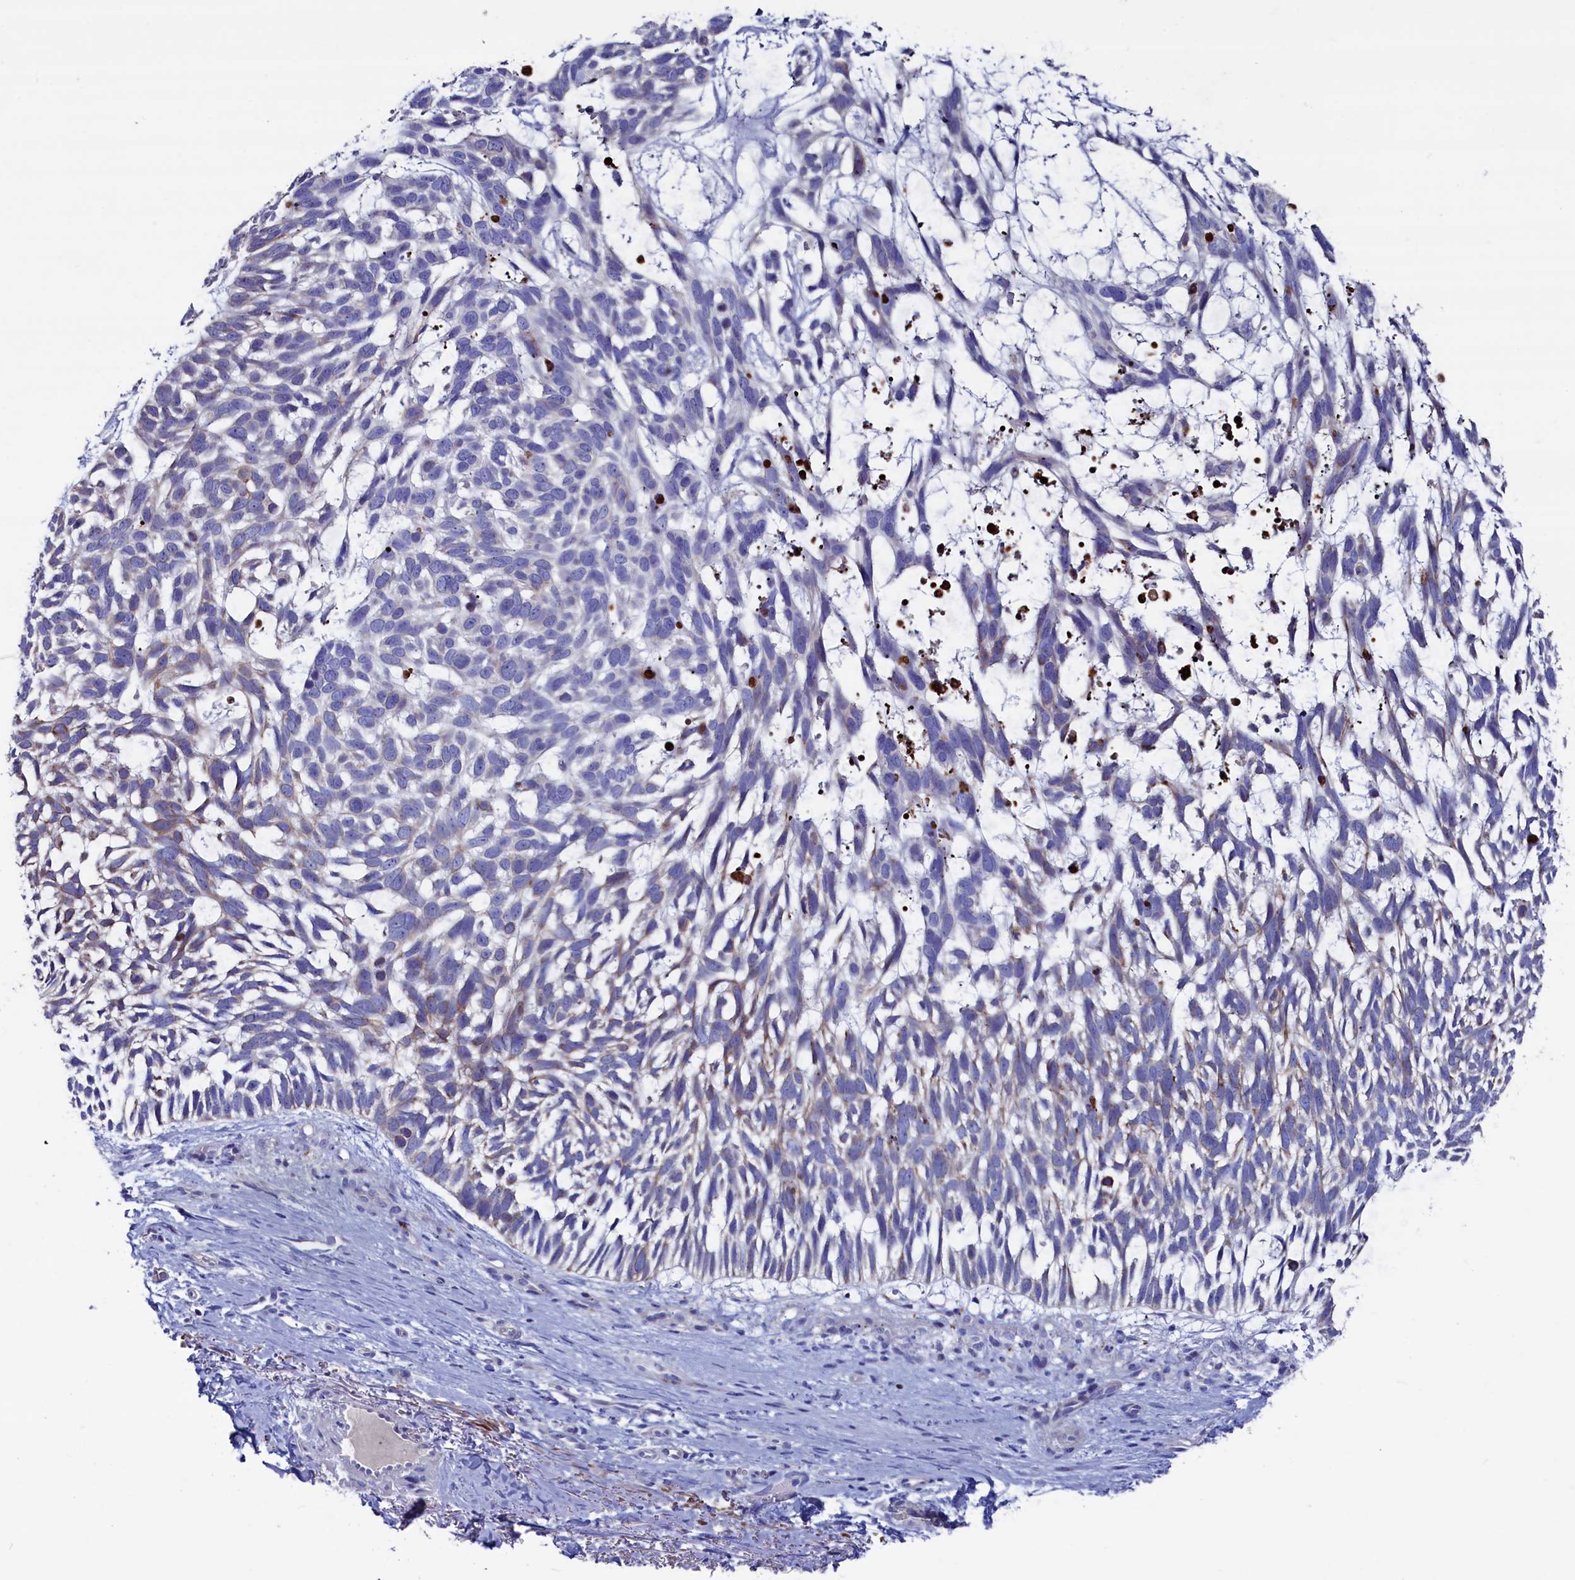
{"staining": {"intensity": "weak", "quantity": "<25%", "location": "cytoplasmic/membranous"}, "tissue": "skin cancer", "cell_type": "Tumor cells", "image_type": "cancer", "snomed": [{"axis": "morphology", "description": "Basal cell carcinoma"}, {"axis": "topography", "description": "Skin"}], "caption": "This is a micrograph of IHC staining of skin cancer, which shows no expression in tumor cells.", "gene": "NUDT7", "patient": {"sex": "male", "age": 88}}